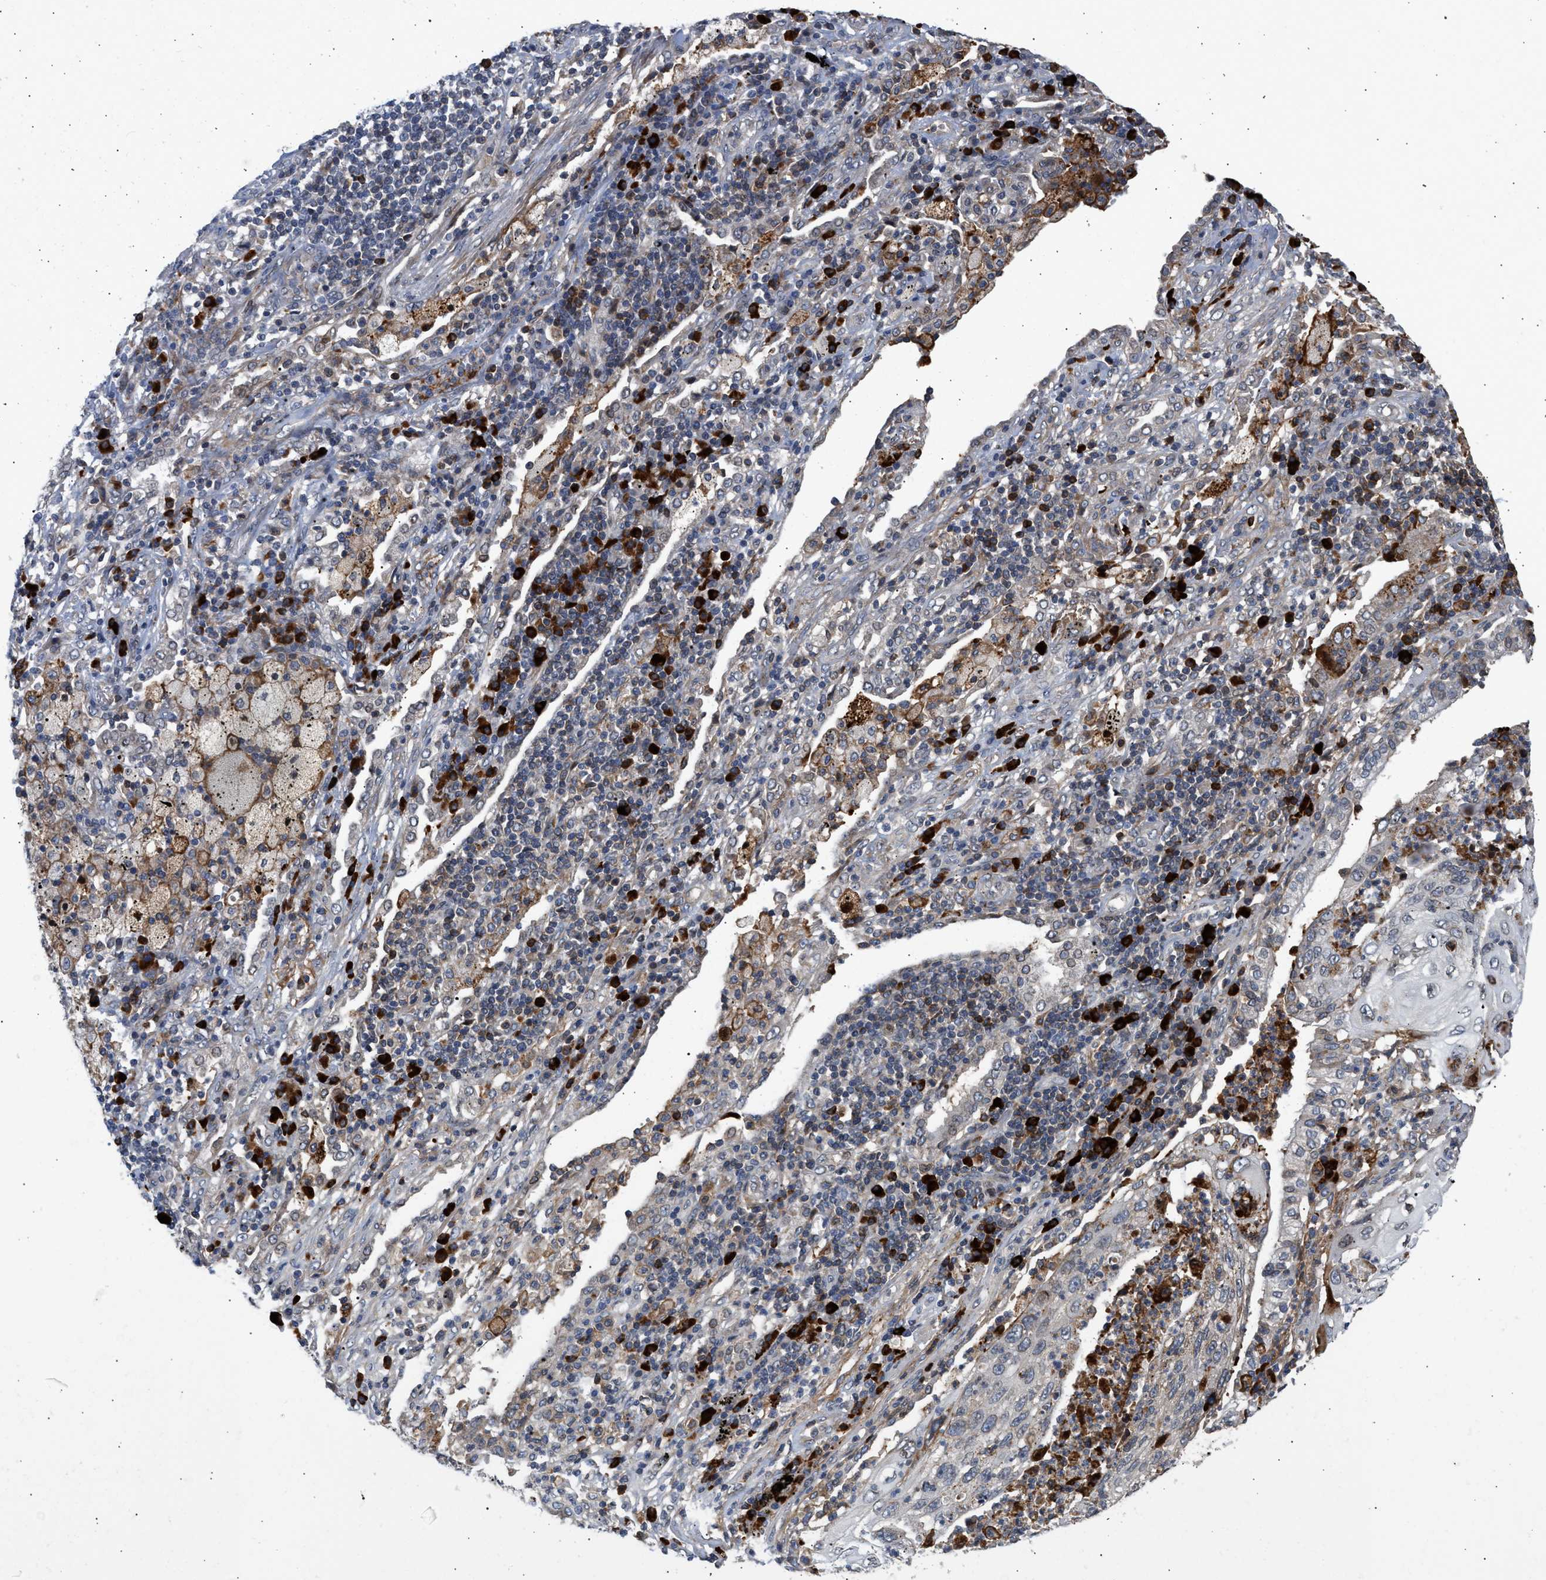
{"staining": {"intensity": "negative", "quantity": "none", "location": "none"}, "tissue": "lung cancer", "cell_type": "Tumor cells", "image_type": "cancer", "snomed": [{"axis": "morphology", "description": "Squamous cell carcinoma, NOS"}, {"axis": "topography", "description": "Lung"}], "caption": "Immunohistochemistry photomicrograph of neoplastic tissue: human lung squamous cell carcinoma stained with DAB (3,3'-diaminobenzidine) exhibits no significant protein staining in tumor cells.", "gene": "NUP62", "patient": {"sex": "female", "age": 63}}